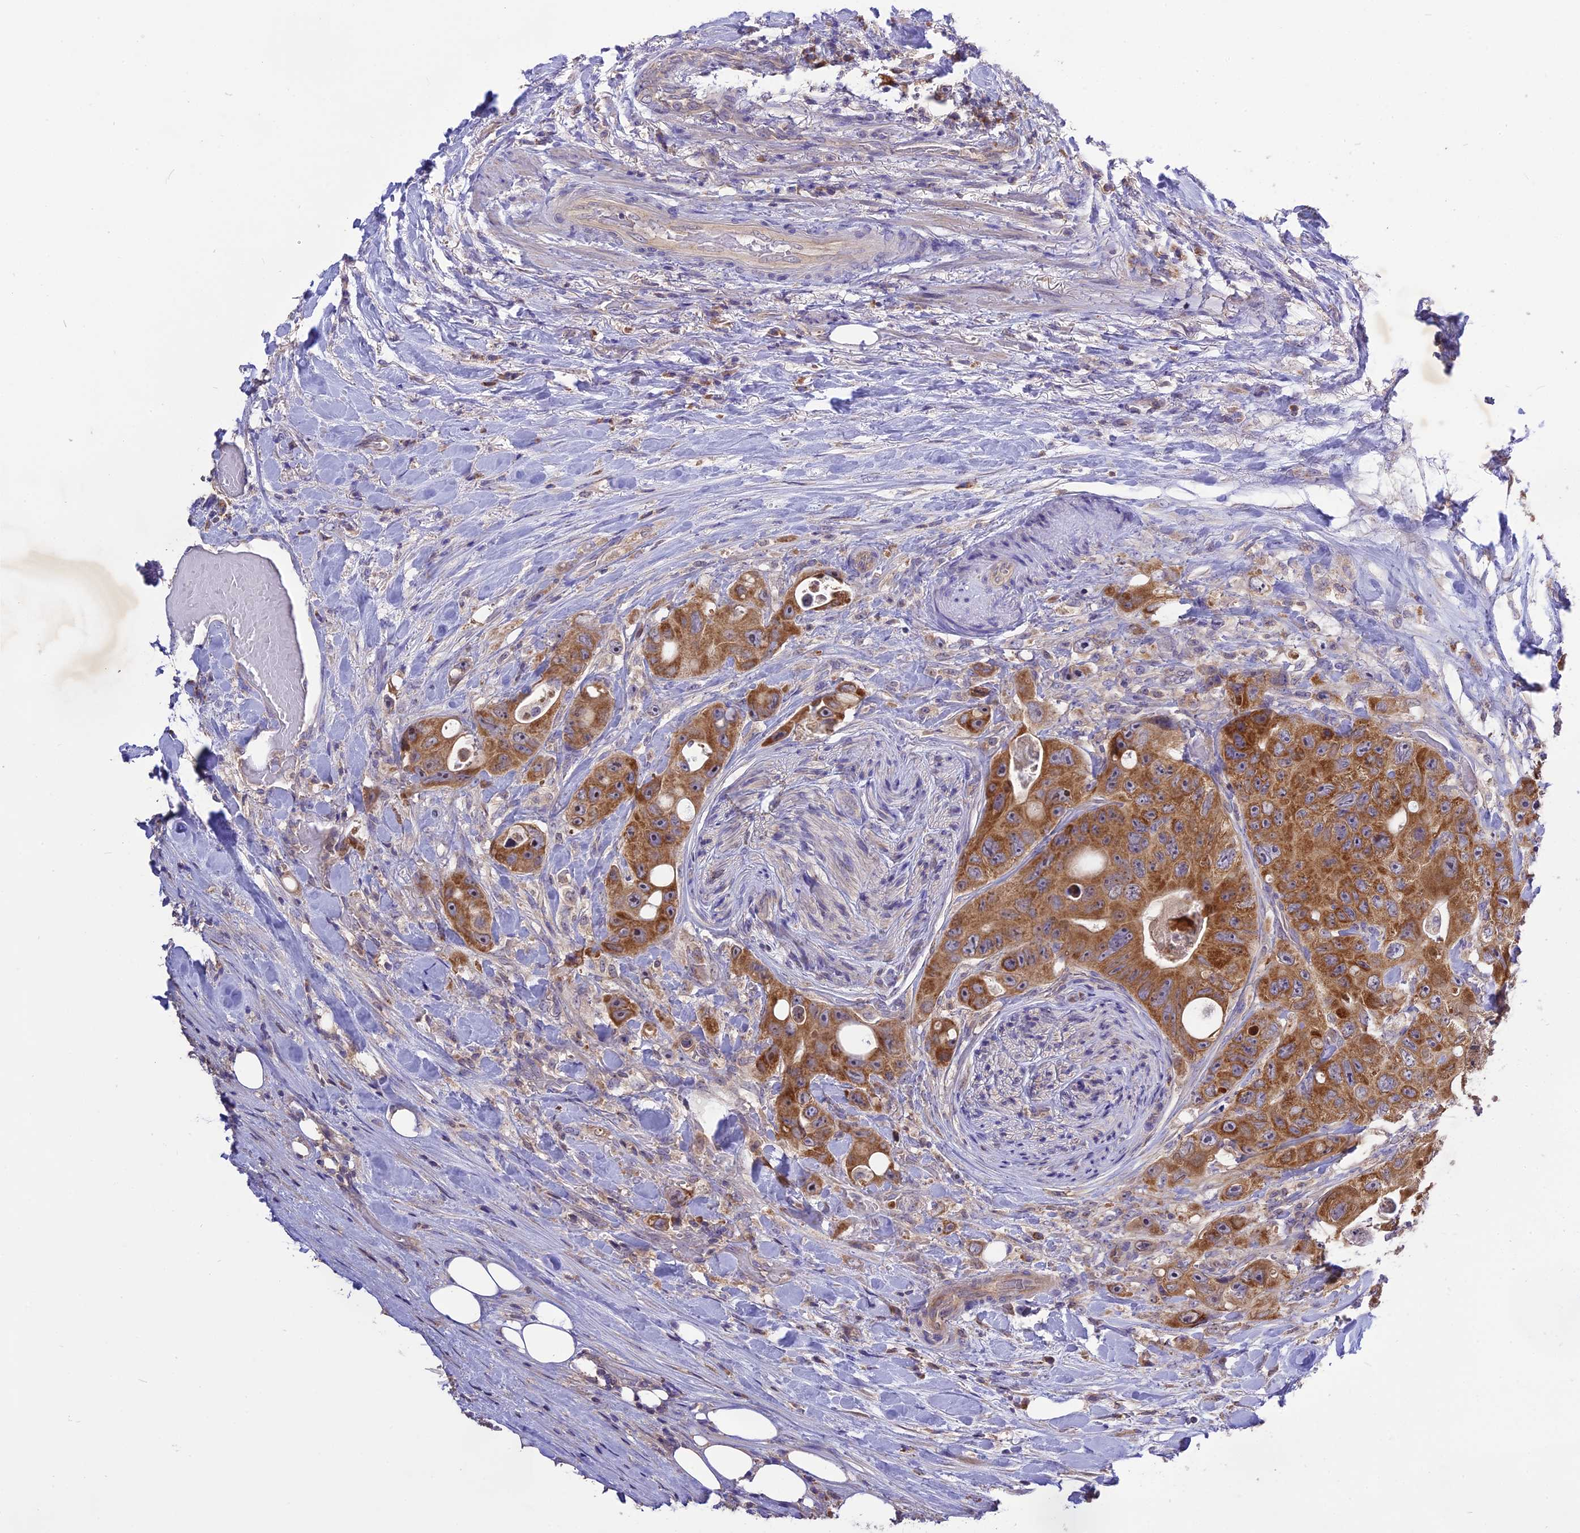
{"staining": {"intensity": "moderate", "quantity": ">75%", "location": "cytoplasmic/membranous"}, "tissue": "colorectal cancer", "cell_type": "Tumor cells", "image_type": "cancer", "snomed": [{"axis": "morphology", "description": "Adenocarcinoma, NOS"}, {"axis": "topography", "description": "Colon"}], "caption": "About >75% of tumor cells in human adenocarcinoma (colorectal) display moderate cytoplasmic/membranous protein positivity as visualized by brown immunohistochemical staining.", "gene": "NUDT8", "patient": {"sex": "female", "age": 46}}